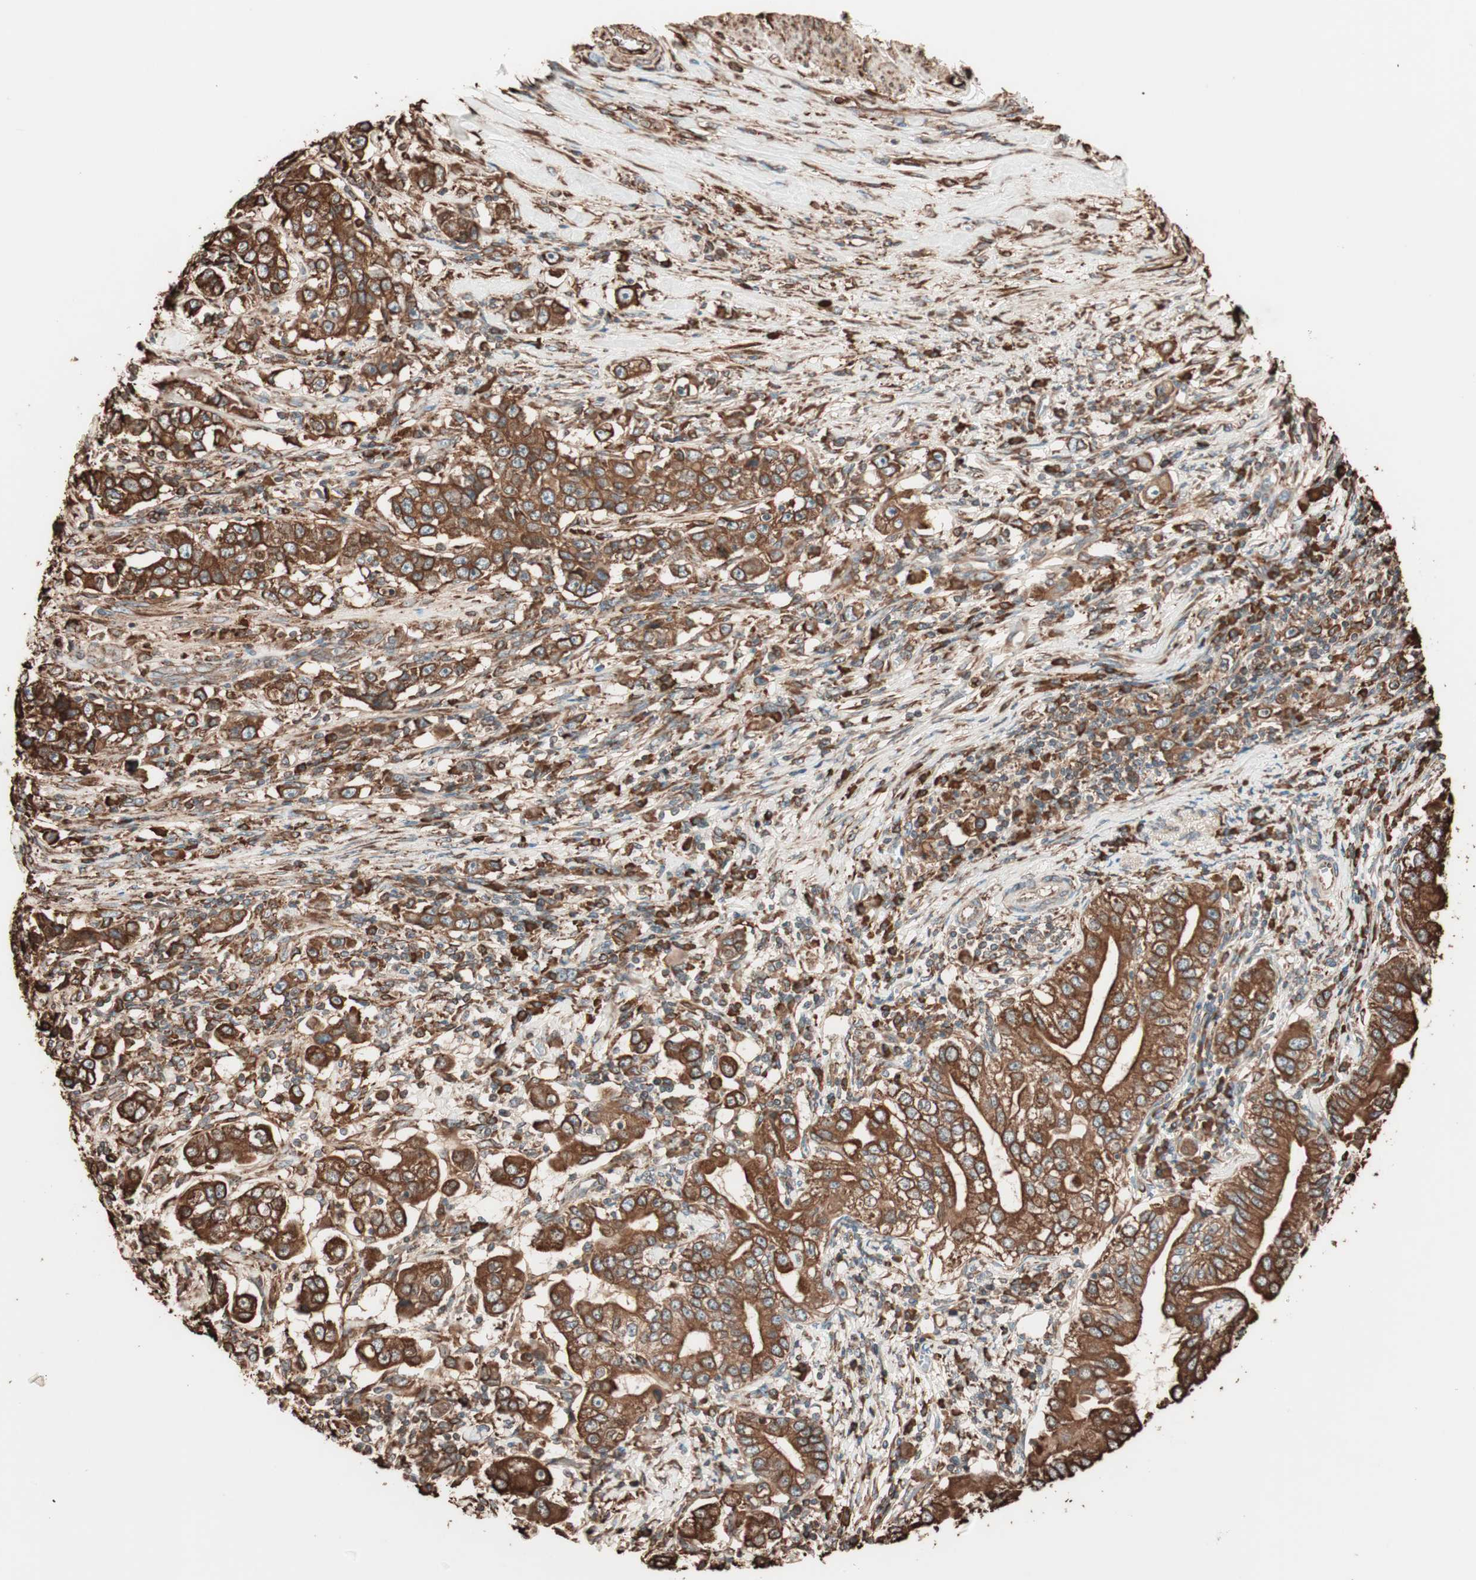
{"staining": {"intensity": "strong", "quantity": ">75%", "location": "cytoplasmic/membranous"}, "tissue": "stomach cancer", "cell_type": "Tumor cells", "image_type": "cancer", "snomed": [{"axis": "morphology", "description": "Adenocarcinoma, NOS"}, {"axis": "topography", "description": "Stomach, lower"}], "caption": "High-magnification brightfield microscopy of stomach adenocarcinoma stained with DAB (brown) and counterstained with hematoxylin (blue). tumor cells exhibit strong cytoplasmic/membranous expression is seen in about>75% of cells.", "gene": "VEGFA", "patient": {"sex": "female", "age": 72}}